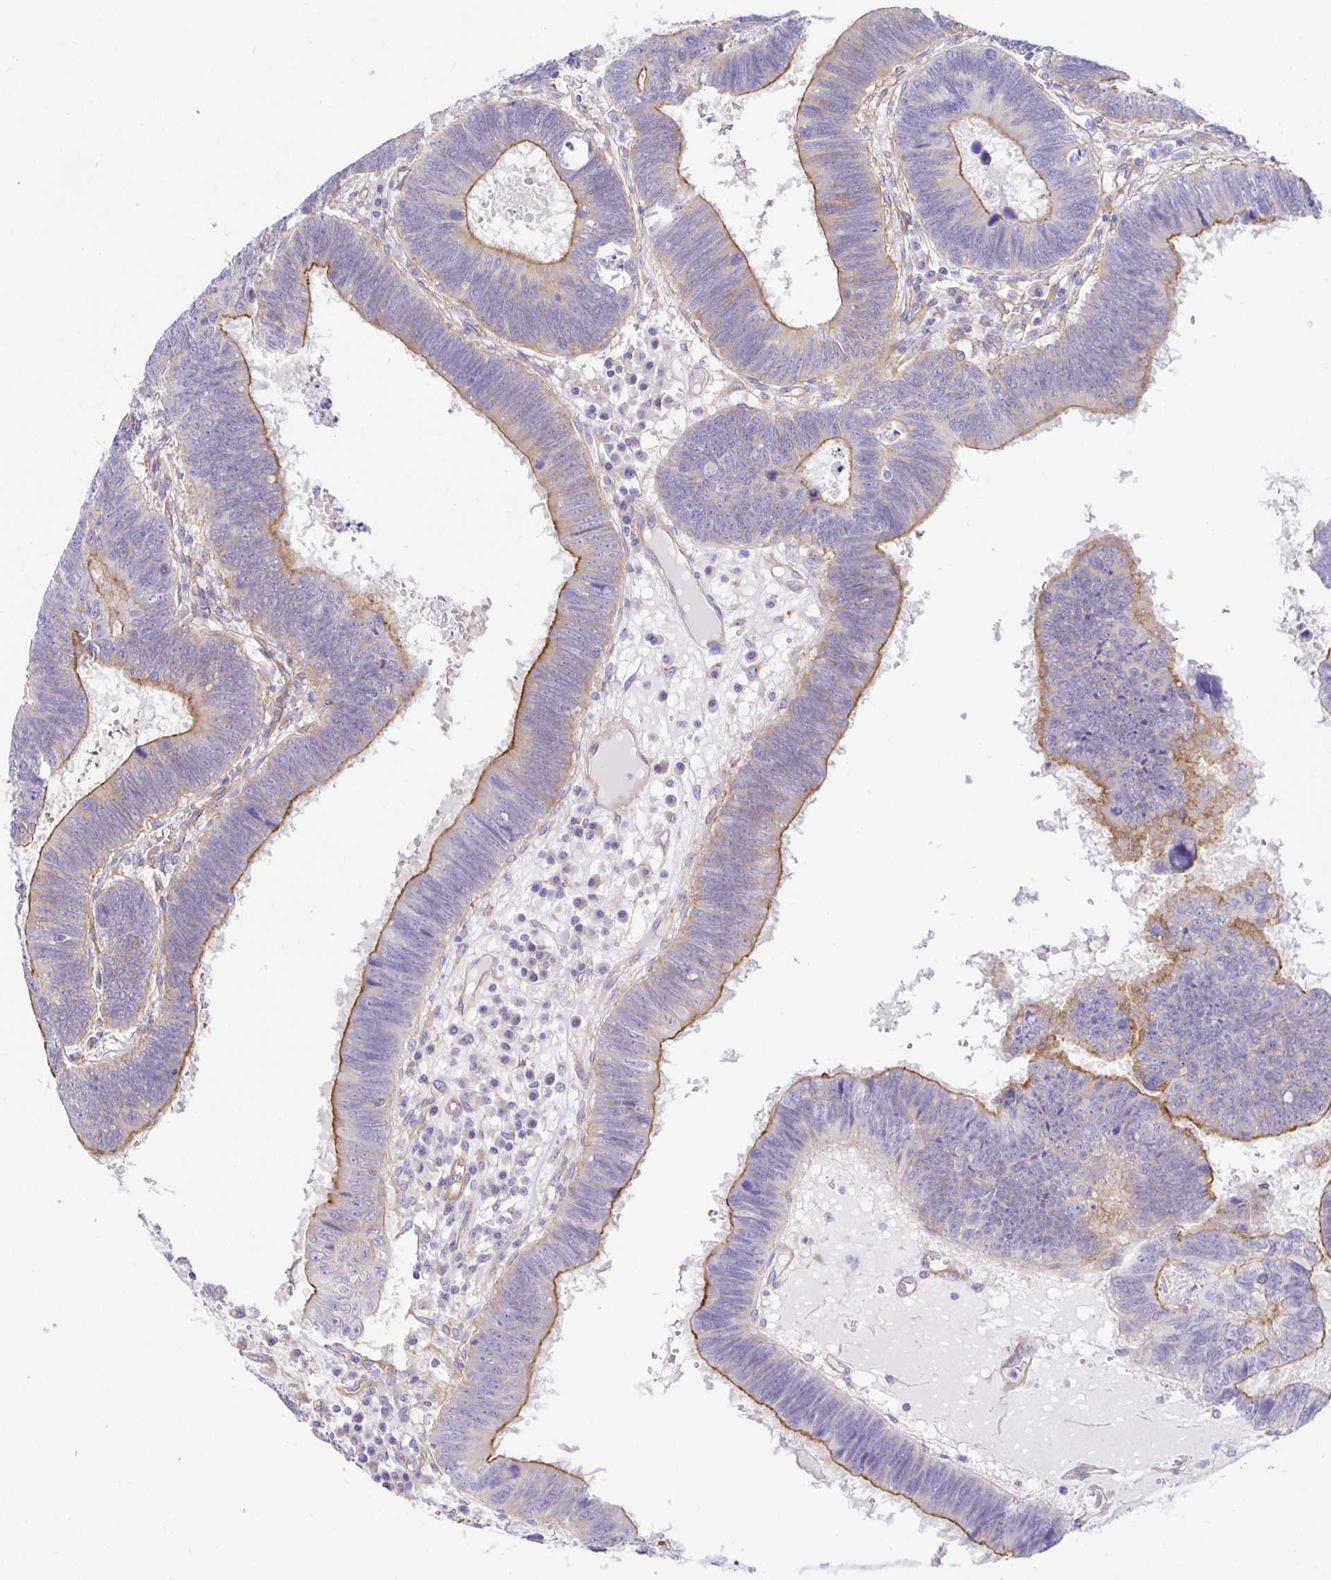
{"staining": {"intensity": "moderate", "quantity": "25%-75%", "location": "cytoplasmic/membranous"}, "tissue": "colorectal cancer", "cell_type": "Tumor cells", "image_type": "cancer", "snomed": [{"axis": "morphology", "description": "Adenocarcinoma, NOS"}, {"axis": "topography", "description": "Colon"}], "caption": "IHC image of human colorectal adenocarcinoma stained for a protein (brown), which displays medium levels of moderate cytoplasmic/membranous expression in about 25%-75% of tumor cells.", "gene": "ARL4D", "patient": {"sex": "male", "age": 62}}